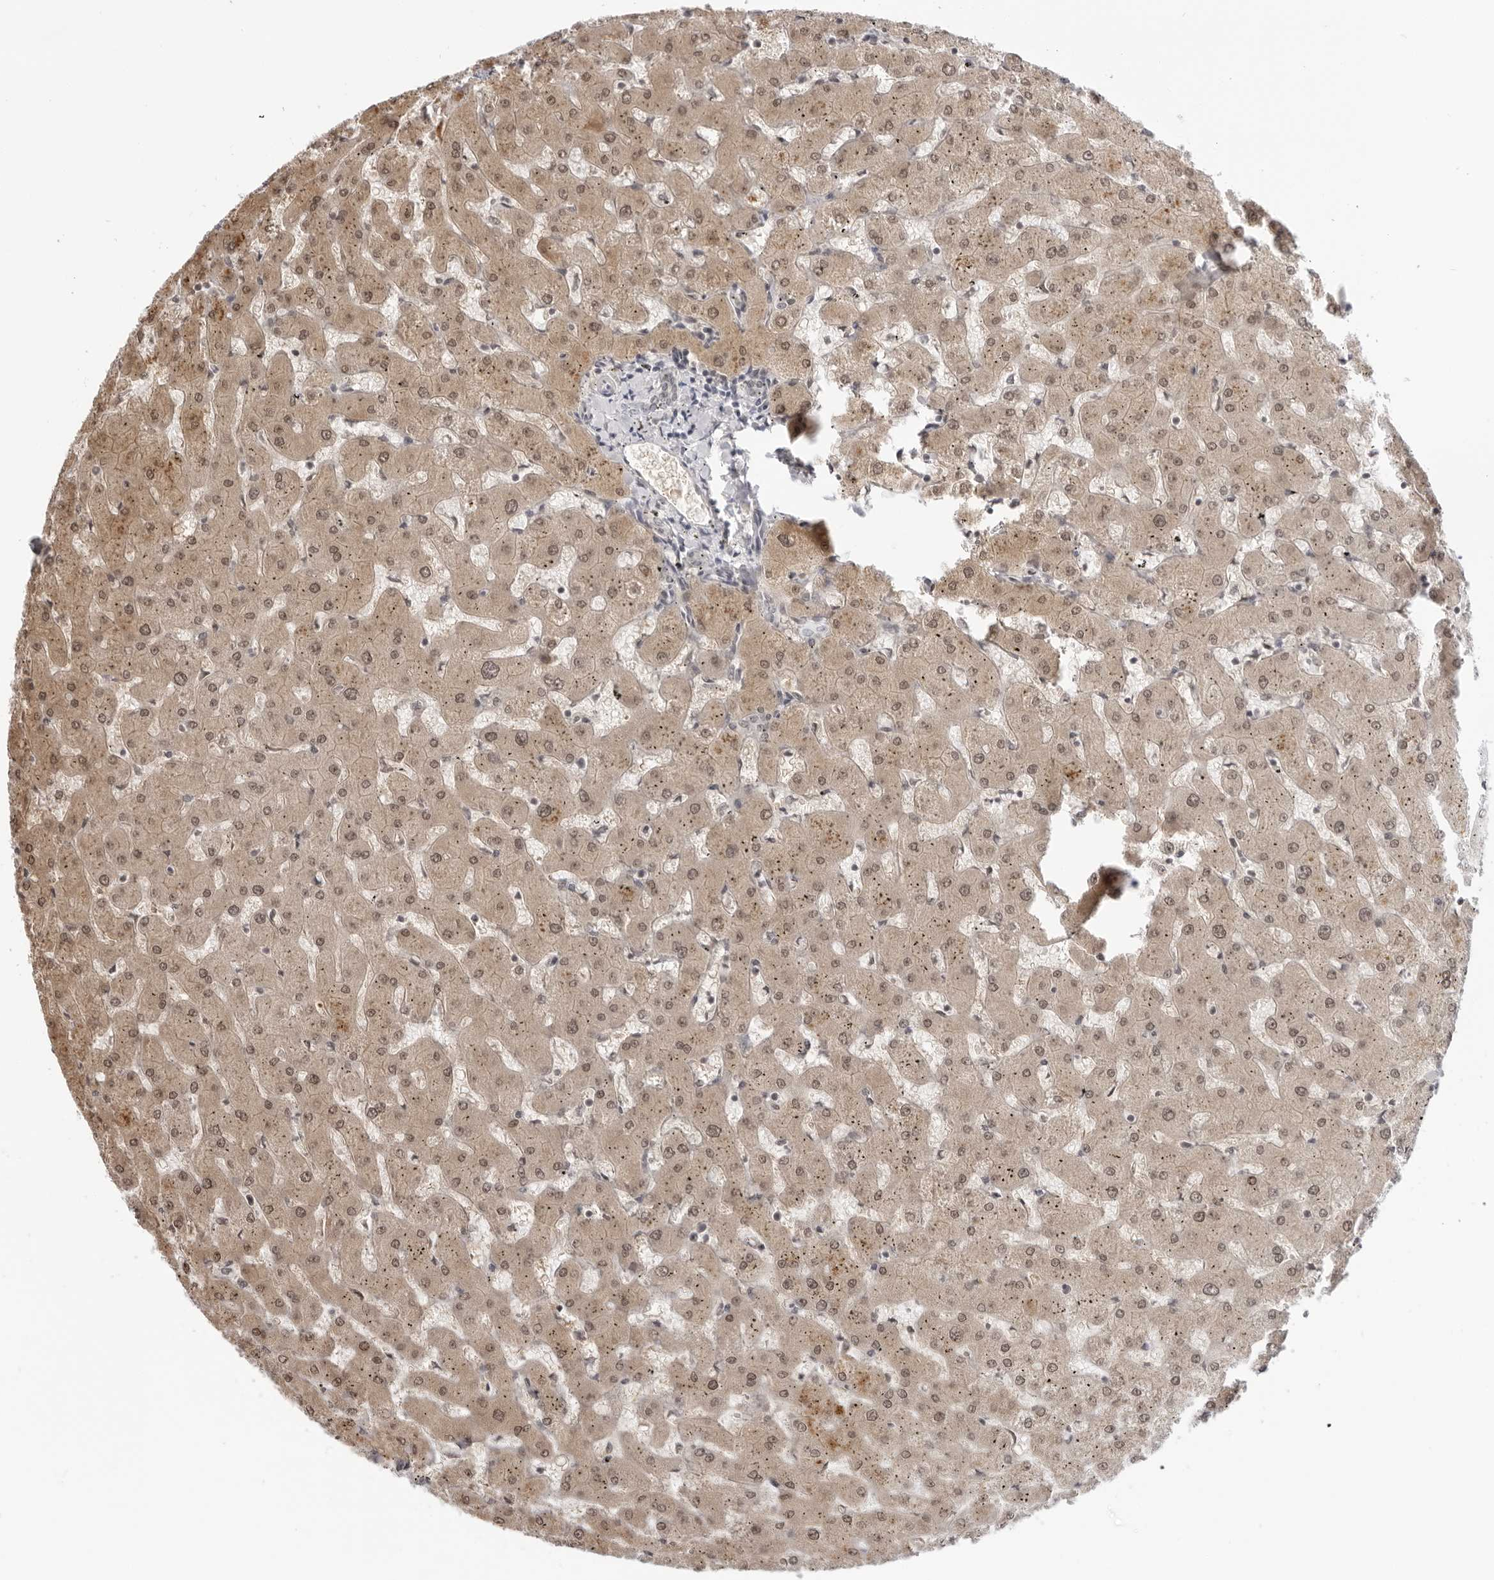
{"staining": {"intensity": "negative", "quantity": "none", "location": "none"}, "tissue": "liver", "cell_type": "Cholangiocytes", "image_type": "normal", "snomed": [{"axis": "morphology", "description": "Normal tissue, NOS"}, {"axis": "topography", "description": "Liver"}], "caption": "IHC histopathology image of unremarkable liver stained for a protein (brown), which shows no expression in cholangiocytes.", "gene": "SRGAP2", "patient": {"sex": "female", "age": 63}}